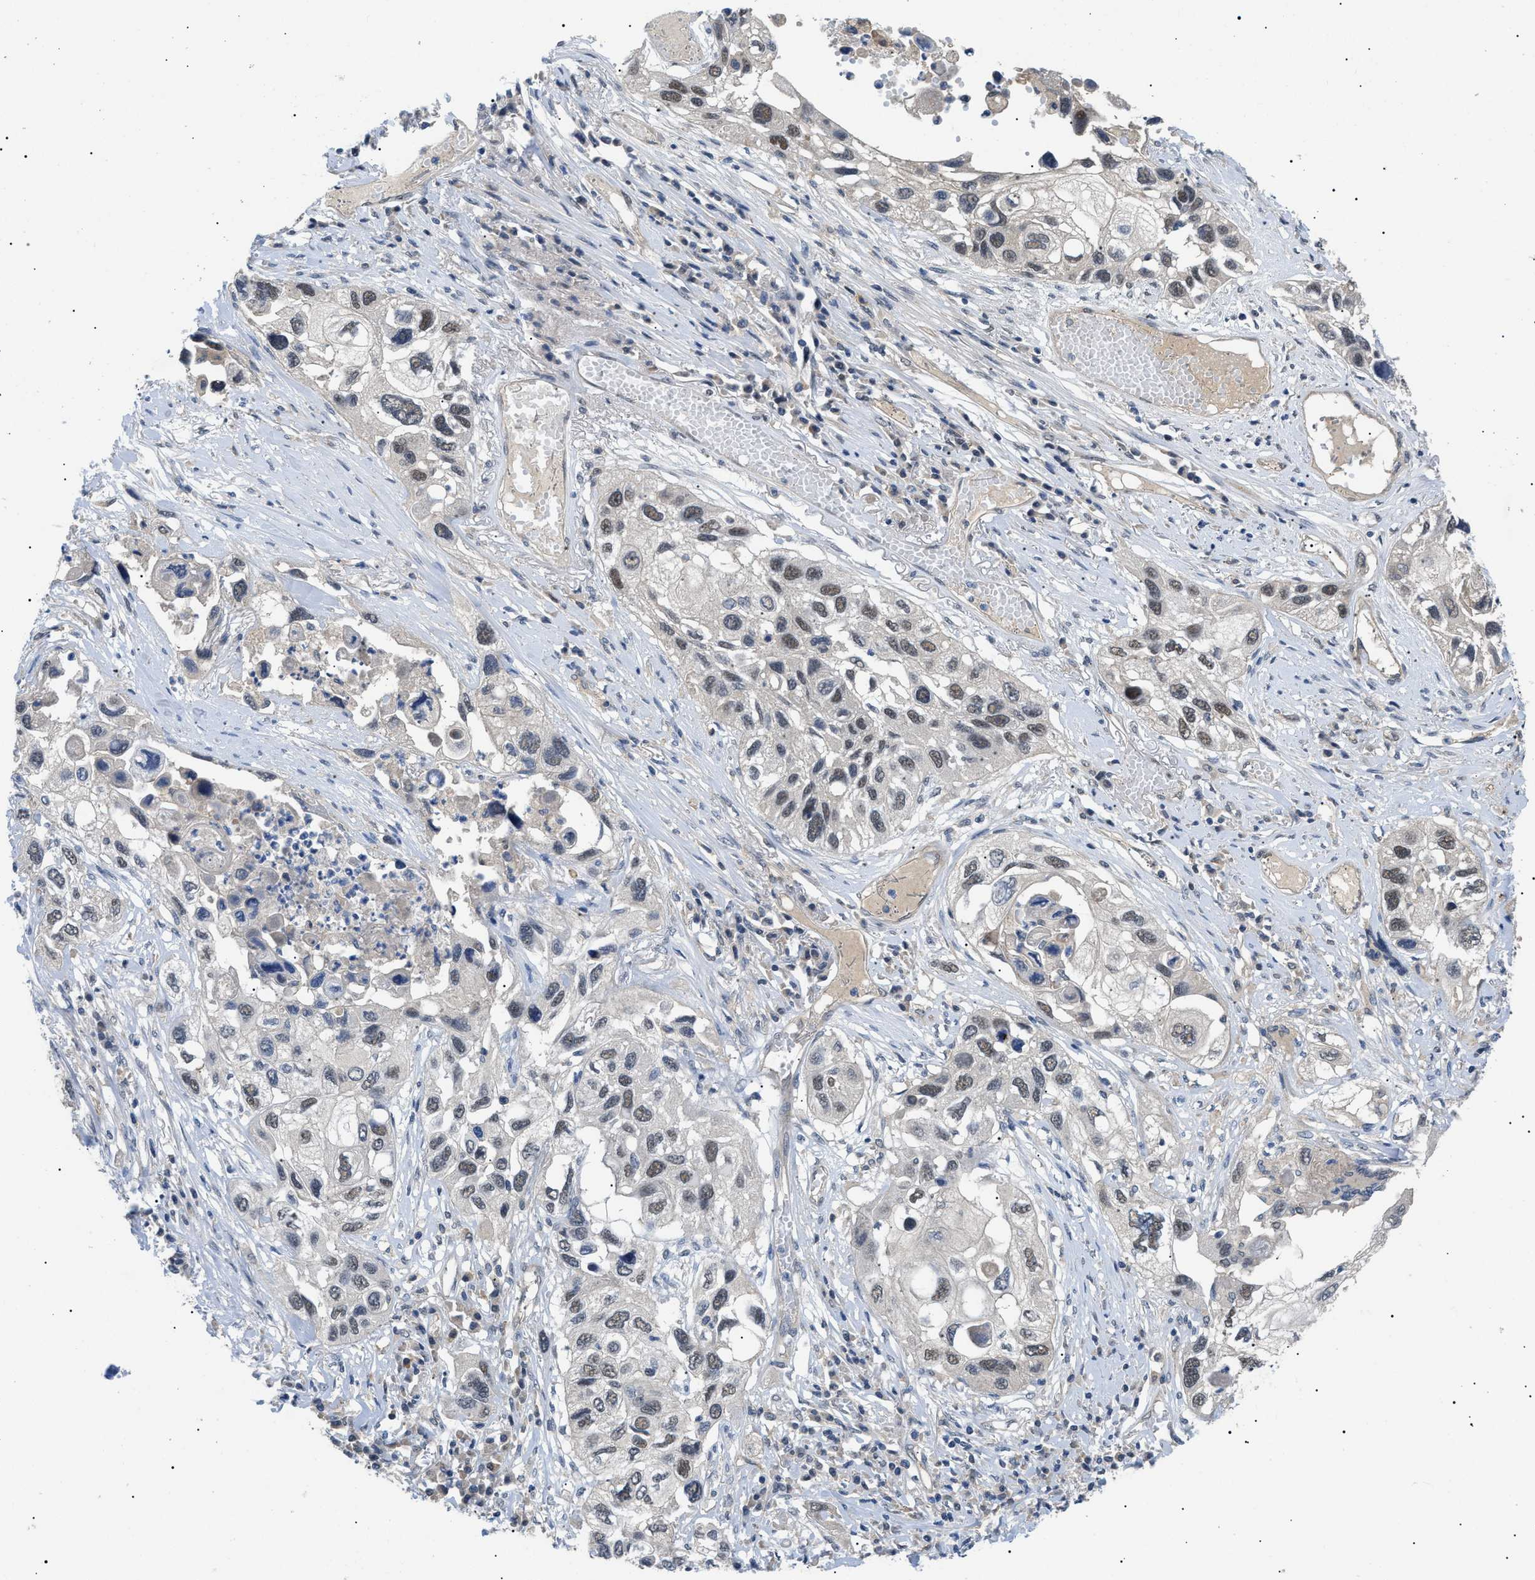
{"staining": {"intensity": "moderate", "quantity": "25%-75%", "location": "nuclear"}, "tissue": "lung cancer", "cell_type": "Tumor cells", "image_type": "cancer", "snomed": [{"axis": "morphology", "description": "Squamous cell carcinoma, NOS"}, {"axis": "topography", "description": "Lung"}], "caption": "Tumor cells demonstrate moderate nuclear positivity in approximately 25%-75% of cells in squamous cell carcinoma (lung). The protein is stained brown, and the nuclei are stained in blue (DAB IHC with brightfield microscopy, high magnification).", "gene": "CRCP", "patient": {"sex": "male", "age": 71}}